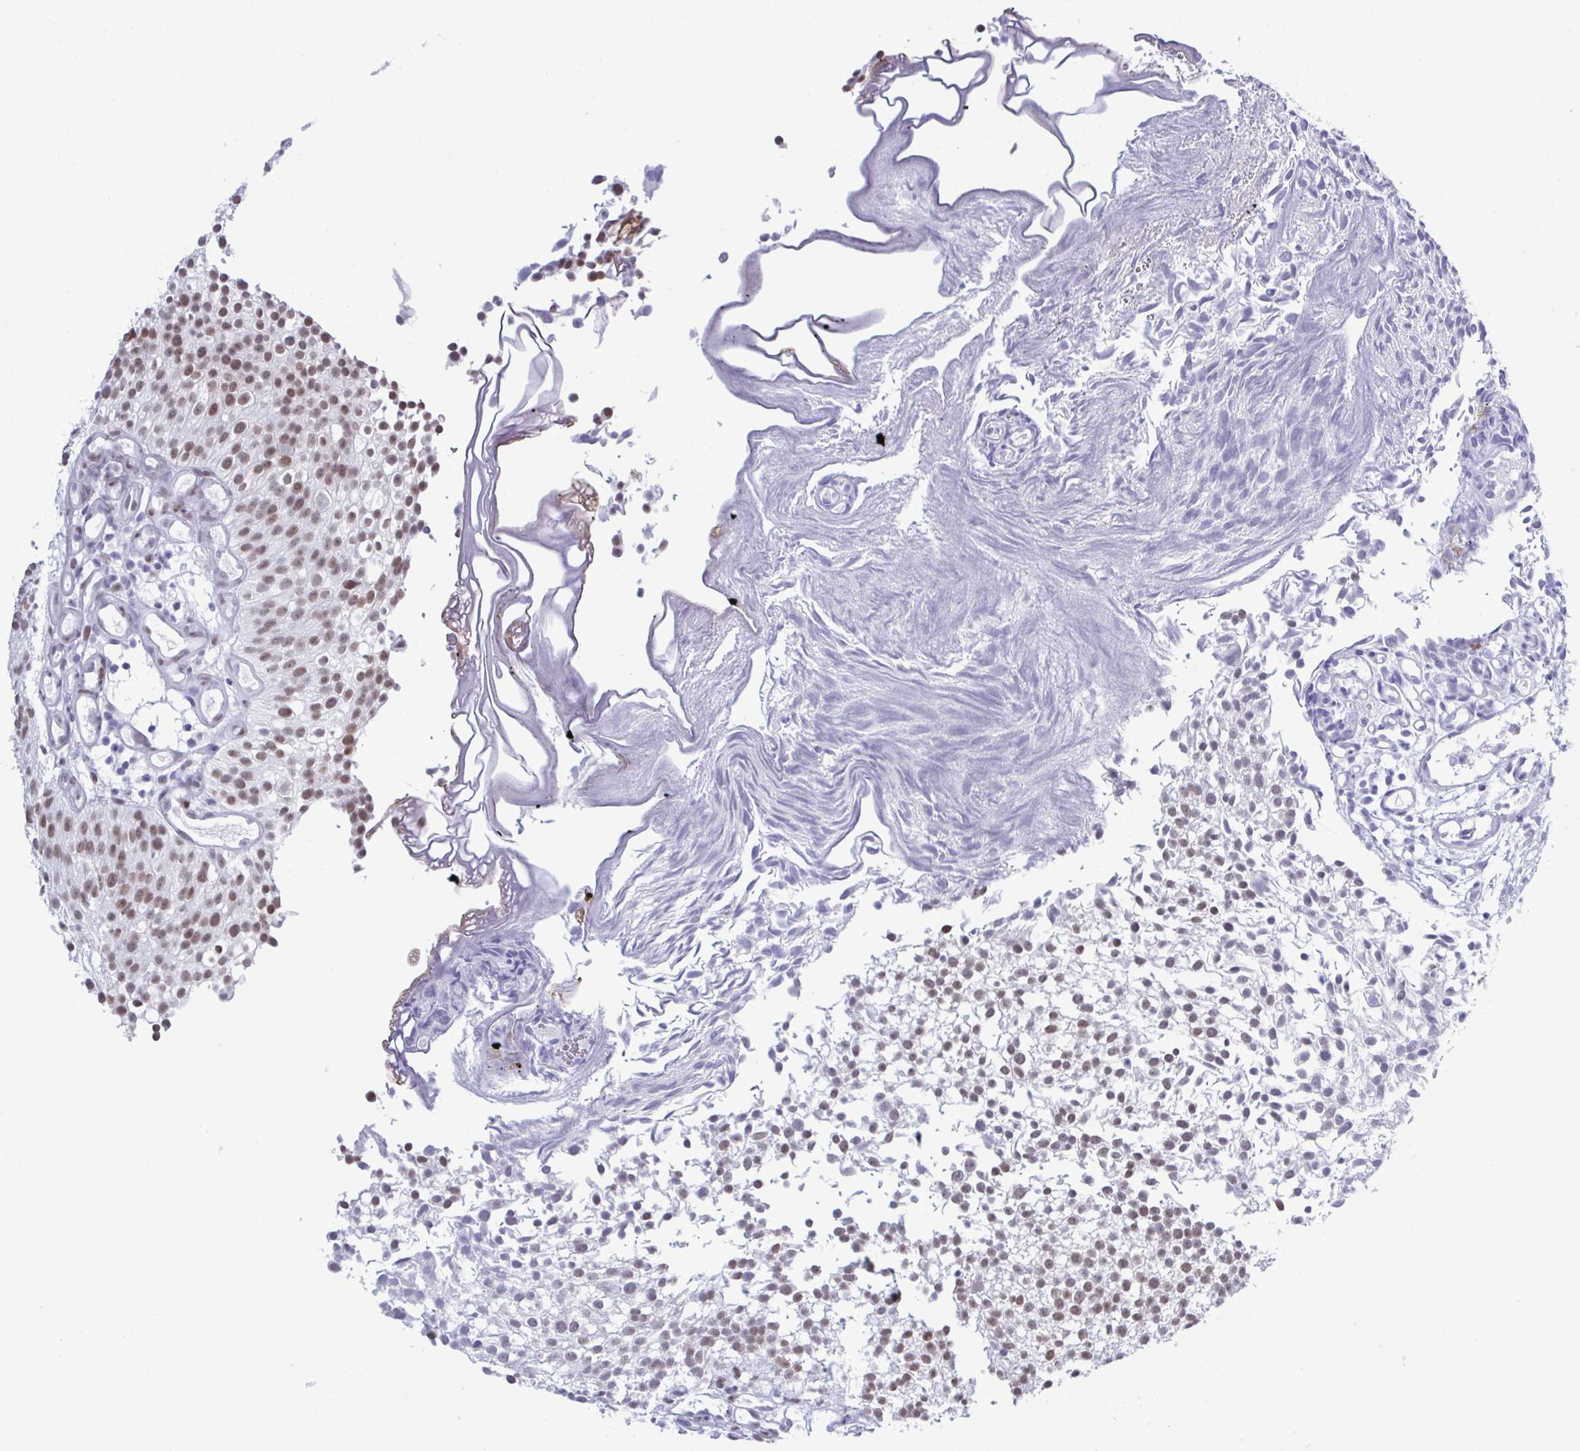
{"staining": {"intensity": "moderate", "quantity": "25%-75%", "location": "nuclear"}, "tissue": "urothelial cancer", "cell_type": "Tumor cells", "image_type": "cancer", "snomed": [{"axis": "morphology", "description": "Urothelial carcinoma, Low grade"}, {"axis": "topography", "description": "Urinary bladder"}], "caption": "Low-grade urothelial carcinoma stained with DAB immunohistochemistry shows medium levels of moderate nuclear staining in approximately 25%-75% of tumor cells.", "gene": "SUGP2", "patient": {"sex": "male", "age": 70}}